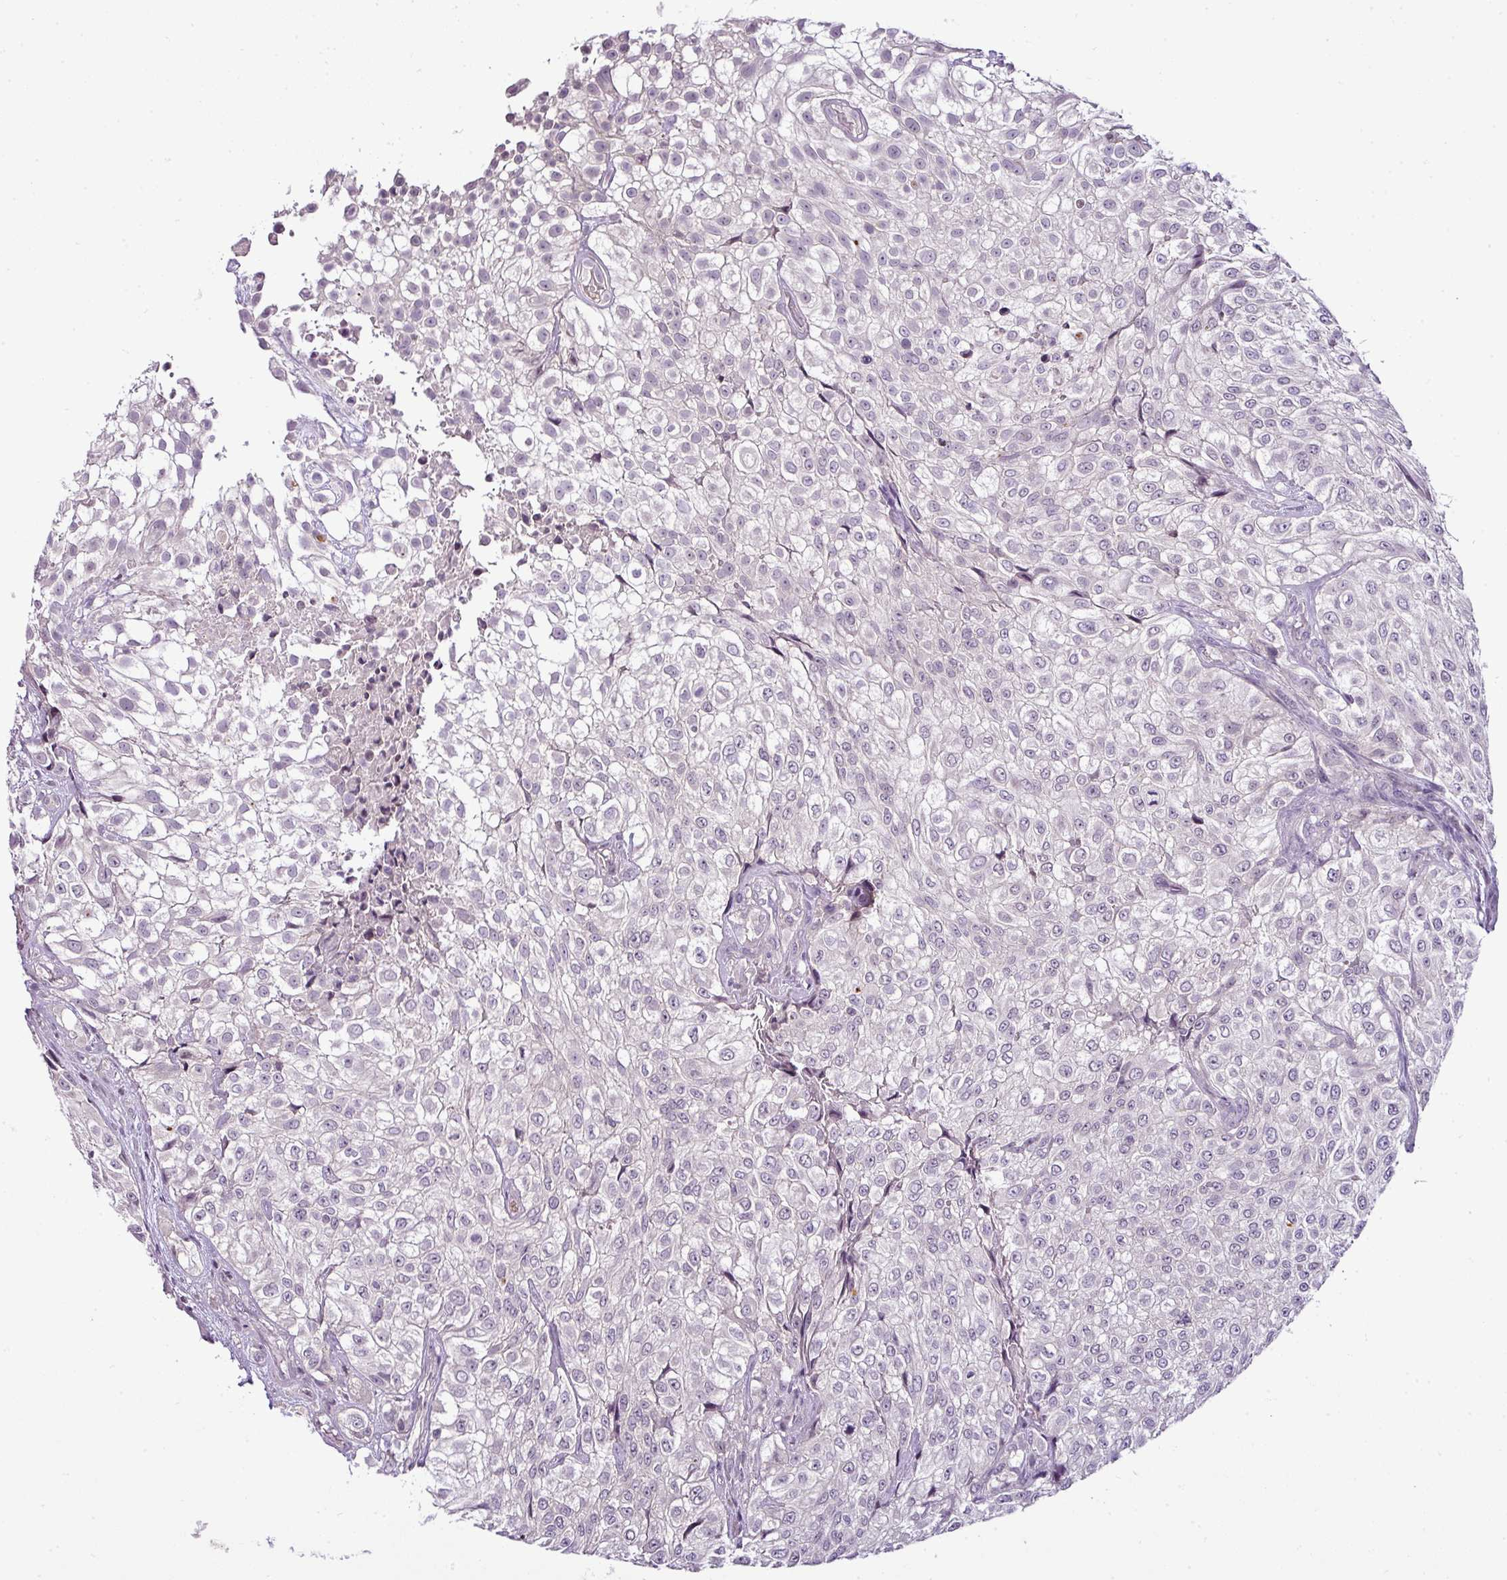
{"staining": {"intensity": "negative", "quantity": "none", "location": "none"}, "tissue": "urothelial cancer", "cell_type": "Tumor cells", "image_type": "cancer", "snomed": [{"axis": "morphology", "description": "Urothelial carcinoma, High grade"}, {"axis": "topography", "description": "Urinary bladder"}], "caption": "Tumor cells are negative for brown protein staining in urothelial cancer.", "gene": "TEX30", "patient": {"sex": "male", "age": 56}}